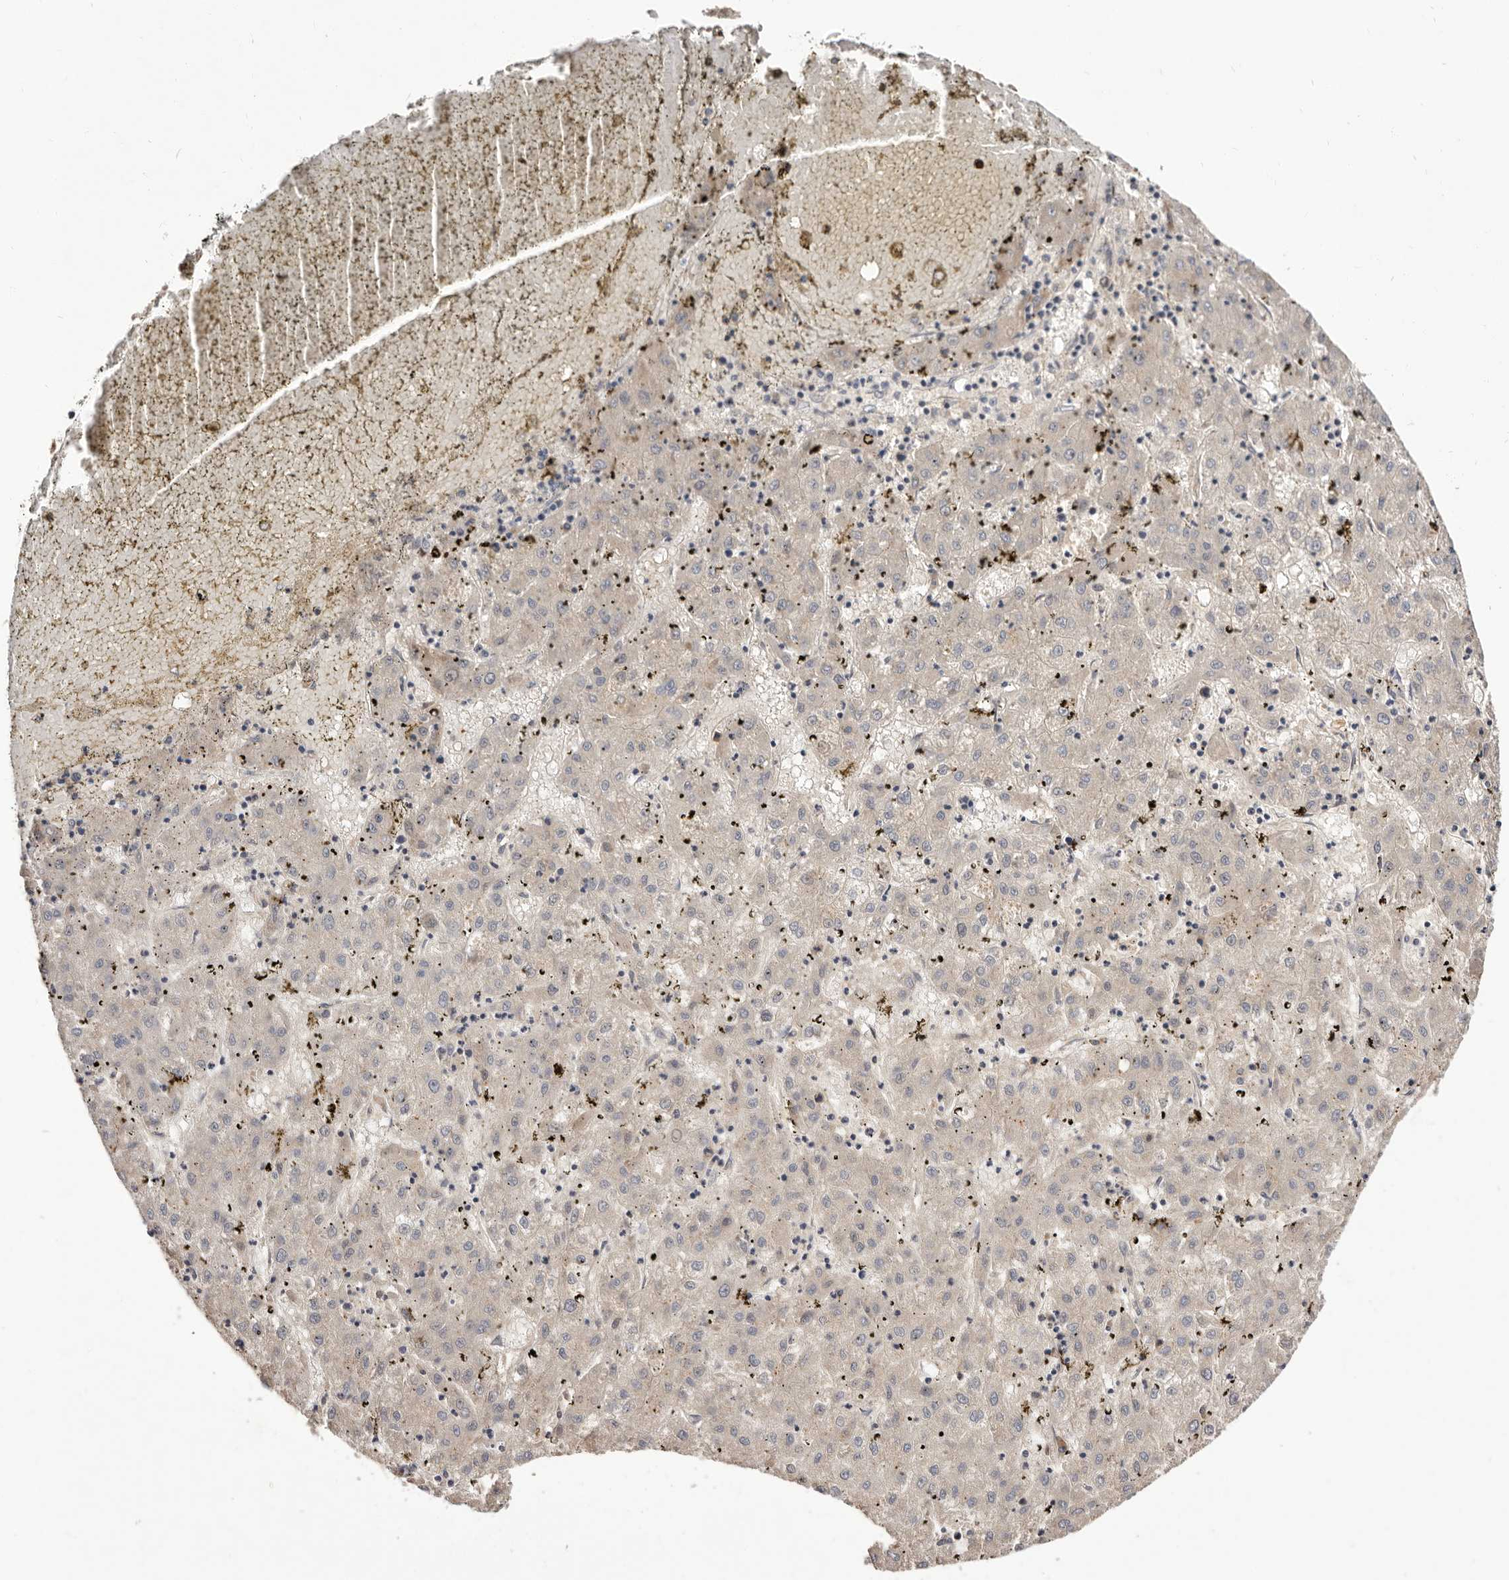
{"staining": {"intensity": "negative", "quantity": "none", "location": "none"}, "tissue": "liver cancer", "cell_type": "Tumor cells", "image_type": "cancer", "snomed": [{"axis": "morphology", "description": "Carcinoma, Hepatocellular, NOS"}, {"axis": "topography", "description": "Liver"}], "caption": "There is no significant staining in tumor cells of hepatocellular carcinoma (liver).", "gene": "DOP1A", "patient": {"sex": "male", "age": 72}}